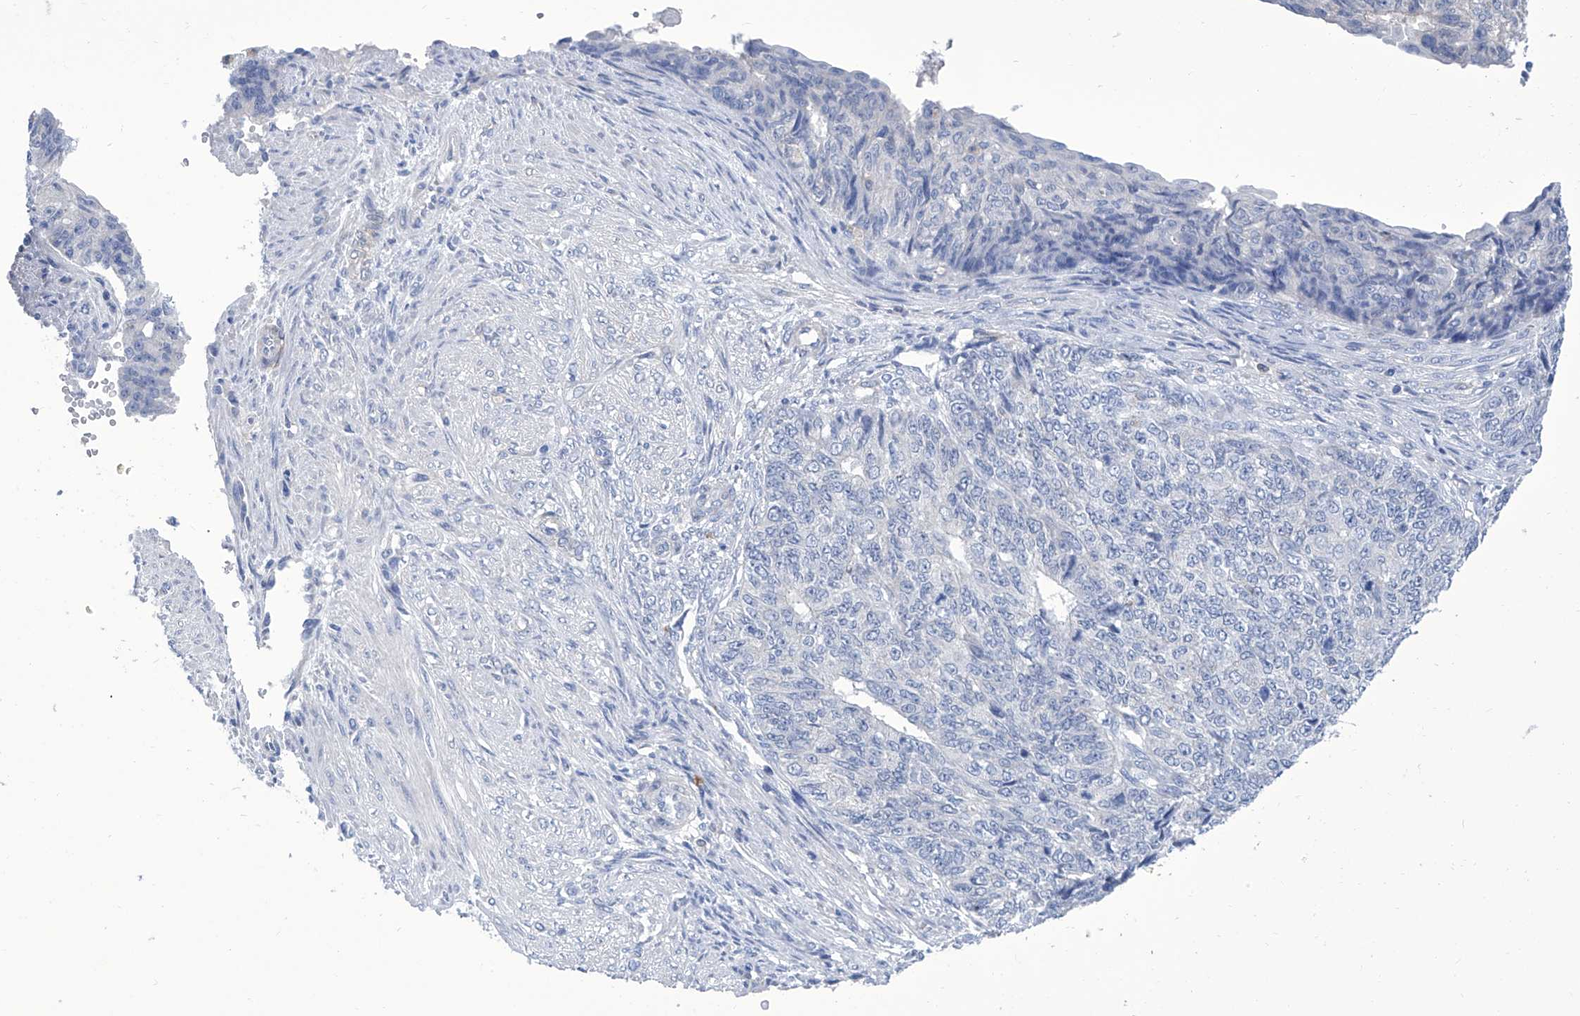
{"staining": {"intensity": "negative", "quantity": "none", "location": "none"}, "tissue": "endometrial cancer", "cell_type": "Tumor cells", "image_type": "cancer", "snomed": [{"axis": "morphology", "description": "Adenocarcinoma, NOS"}, {"axis": "topography", "description": "Endometrium"}], "caption": "Immunohistochemical staining of endometrial cancer demonstrates no significant expression in tumor cells.", "gene": "IMPA2", "patient": {"sex": "female", "age": 32}}